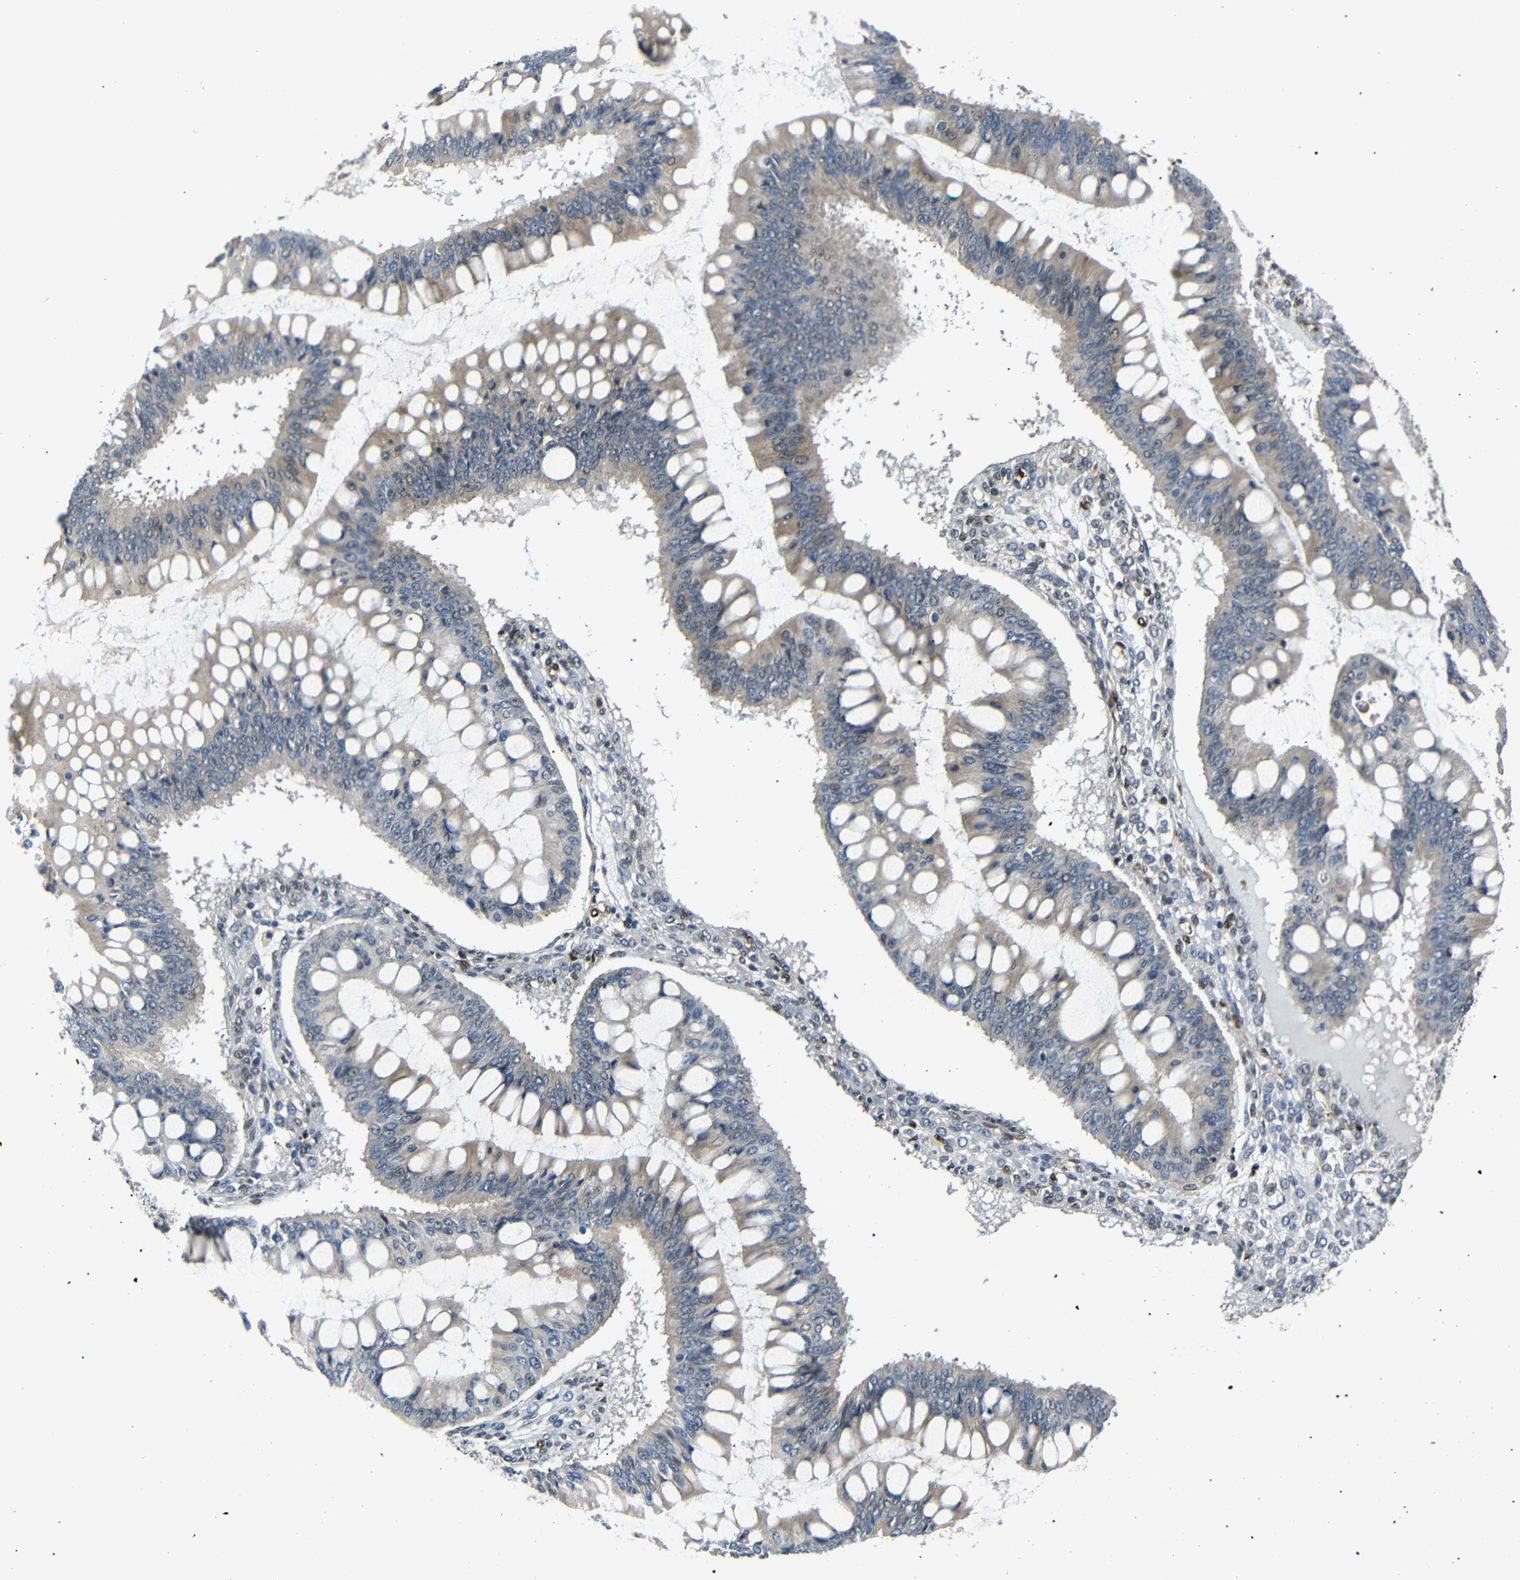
{"staining": {"intensity": "moderate", "quantity": "25%-75%", "location": "cytoplasmic/membranous,nuclear"}, "tissue": "ovarian cancer", "cell_type": "Tumor cells", "image_type": "cancer", "snomed": [{"axis": "morphology", "description": "Cystadenocarcinoma, mucinous, NOS"}, {"axis": "topography", "description": "Ovary"}], "caption": "Immunohistochemistry photomicrograph of human ovarian cancer stained for a protein (brown), which reveals medium levels of moderate cytoplasmic/membranous and nuclear expression in about 25%-75% of tumor cells.", "gene": "TBX2", "patient": {"sex": "female", "age": 73}}